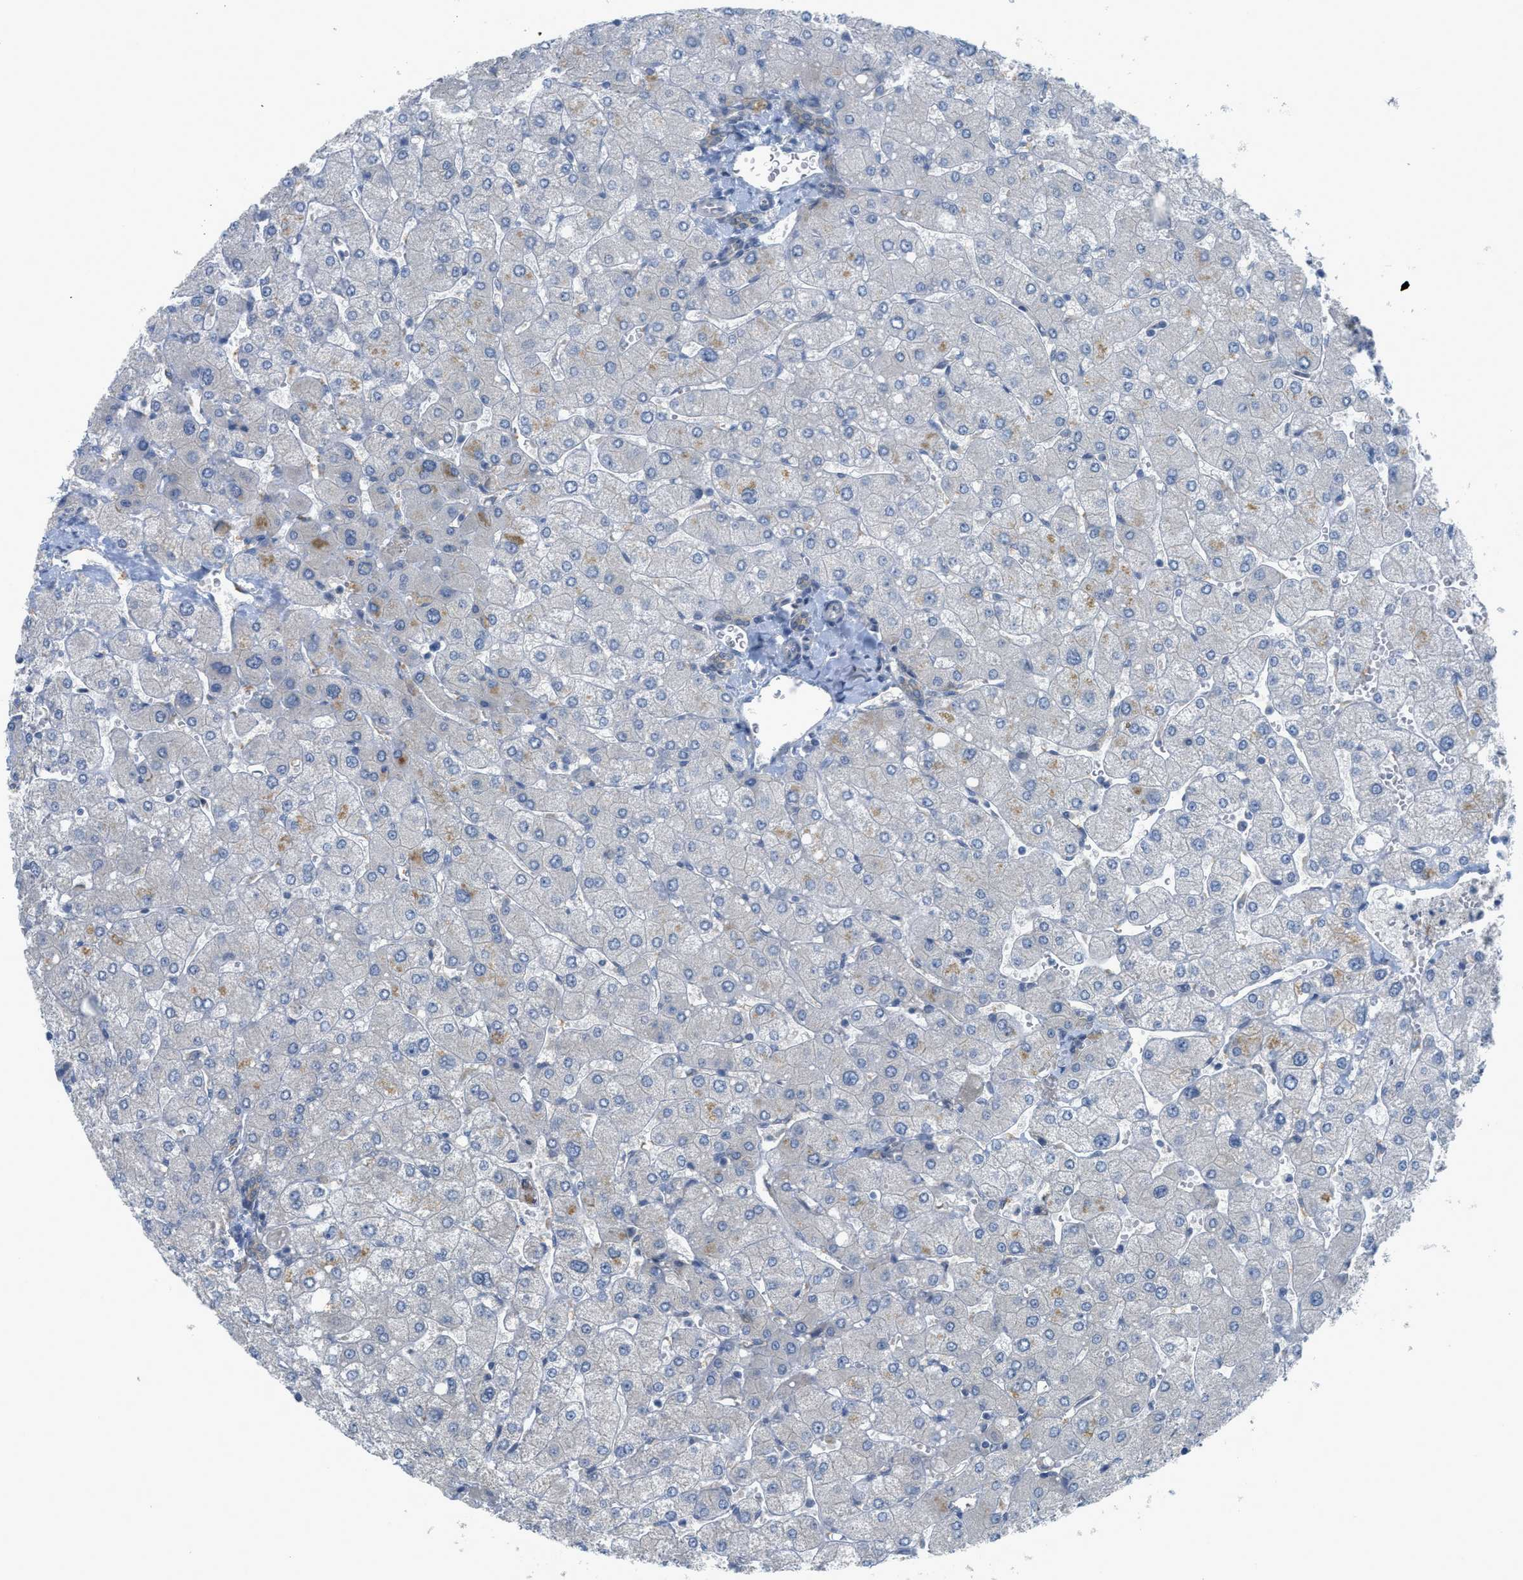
{"staining": {"intensity": "weak", "quantity": ">75%", "location": "cytoplasmic/membranous"}, "tissue": "liver", "cell_type": "Cholangiocytes", "image_type": "normal", "snomed": [{"axis": "morphology", "description": "Normal tissue, NOS"}, {"axis": "topography", "description": "Liver"}], "caption": "Protein staining exhibits weak cytoplasmic/membranous expression in approximately >75% of cholangiocytes in benign liver.", "gene": "TNFAIP1", "patient": {"sex": "male", "age": 55}}